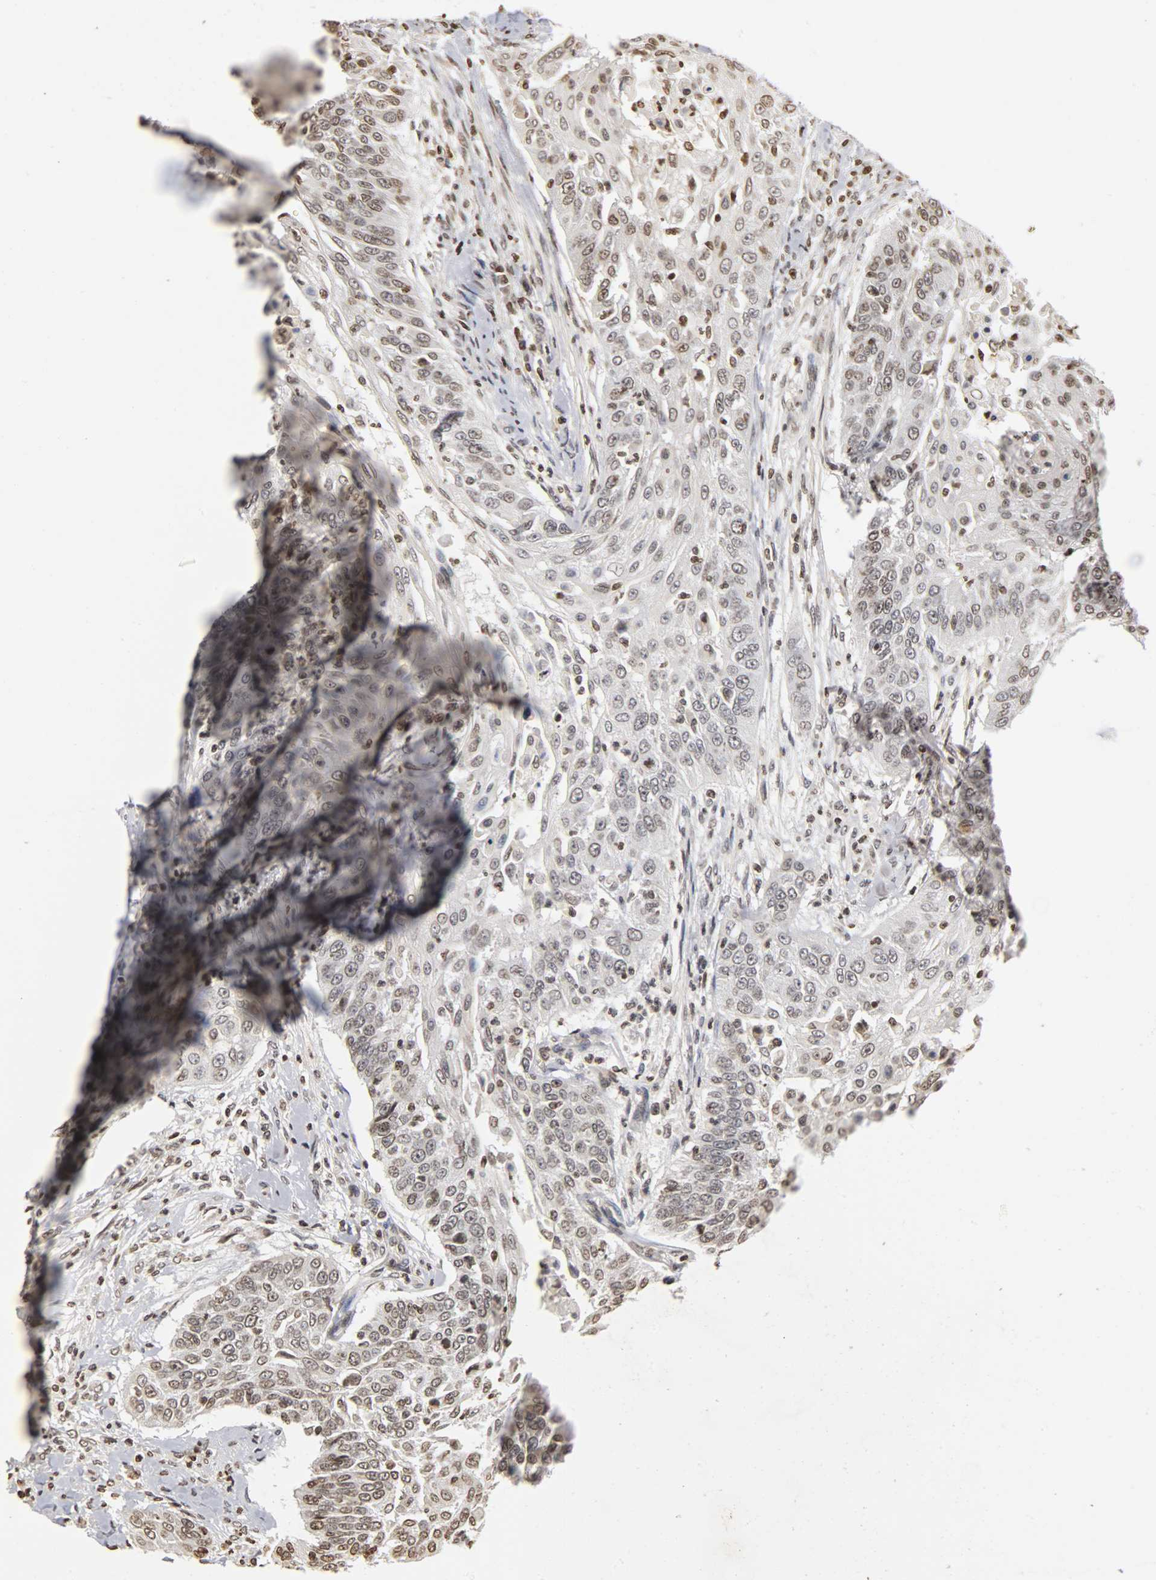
{"staining": {"intensity": "weak", "quantity": "<25%", "location": "nuclear"}, "tissue": "cervical cancer", "cell_type": "Tumor cells", "image_type": "cancer", "snomed": [{"axis": "morphology", "description": "Squamous cell carcinoma, NOS"}, {"axis": "topography", "description": "Cervix"}], "caption": "The histopathology image displays no staining of tumor cells in cervical cancer.", "gene": "ERCC2", "patient": {"sex": "female", "age": 33}}